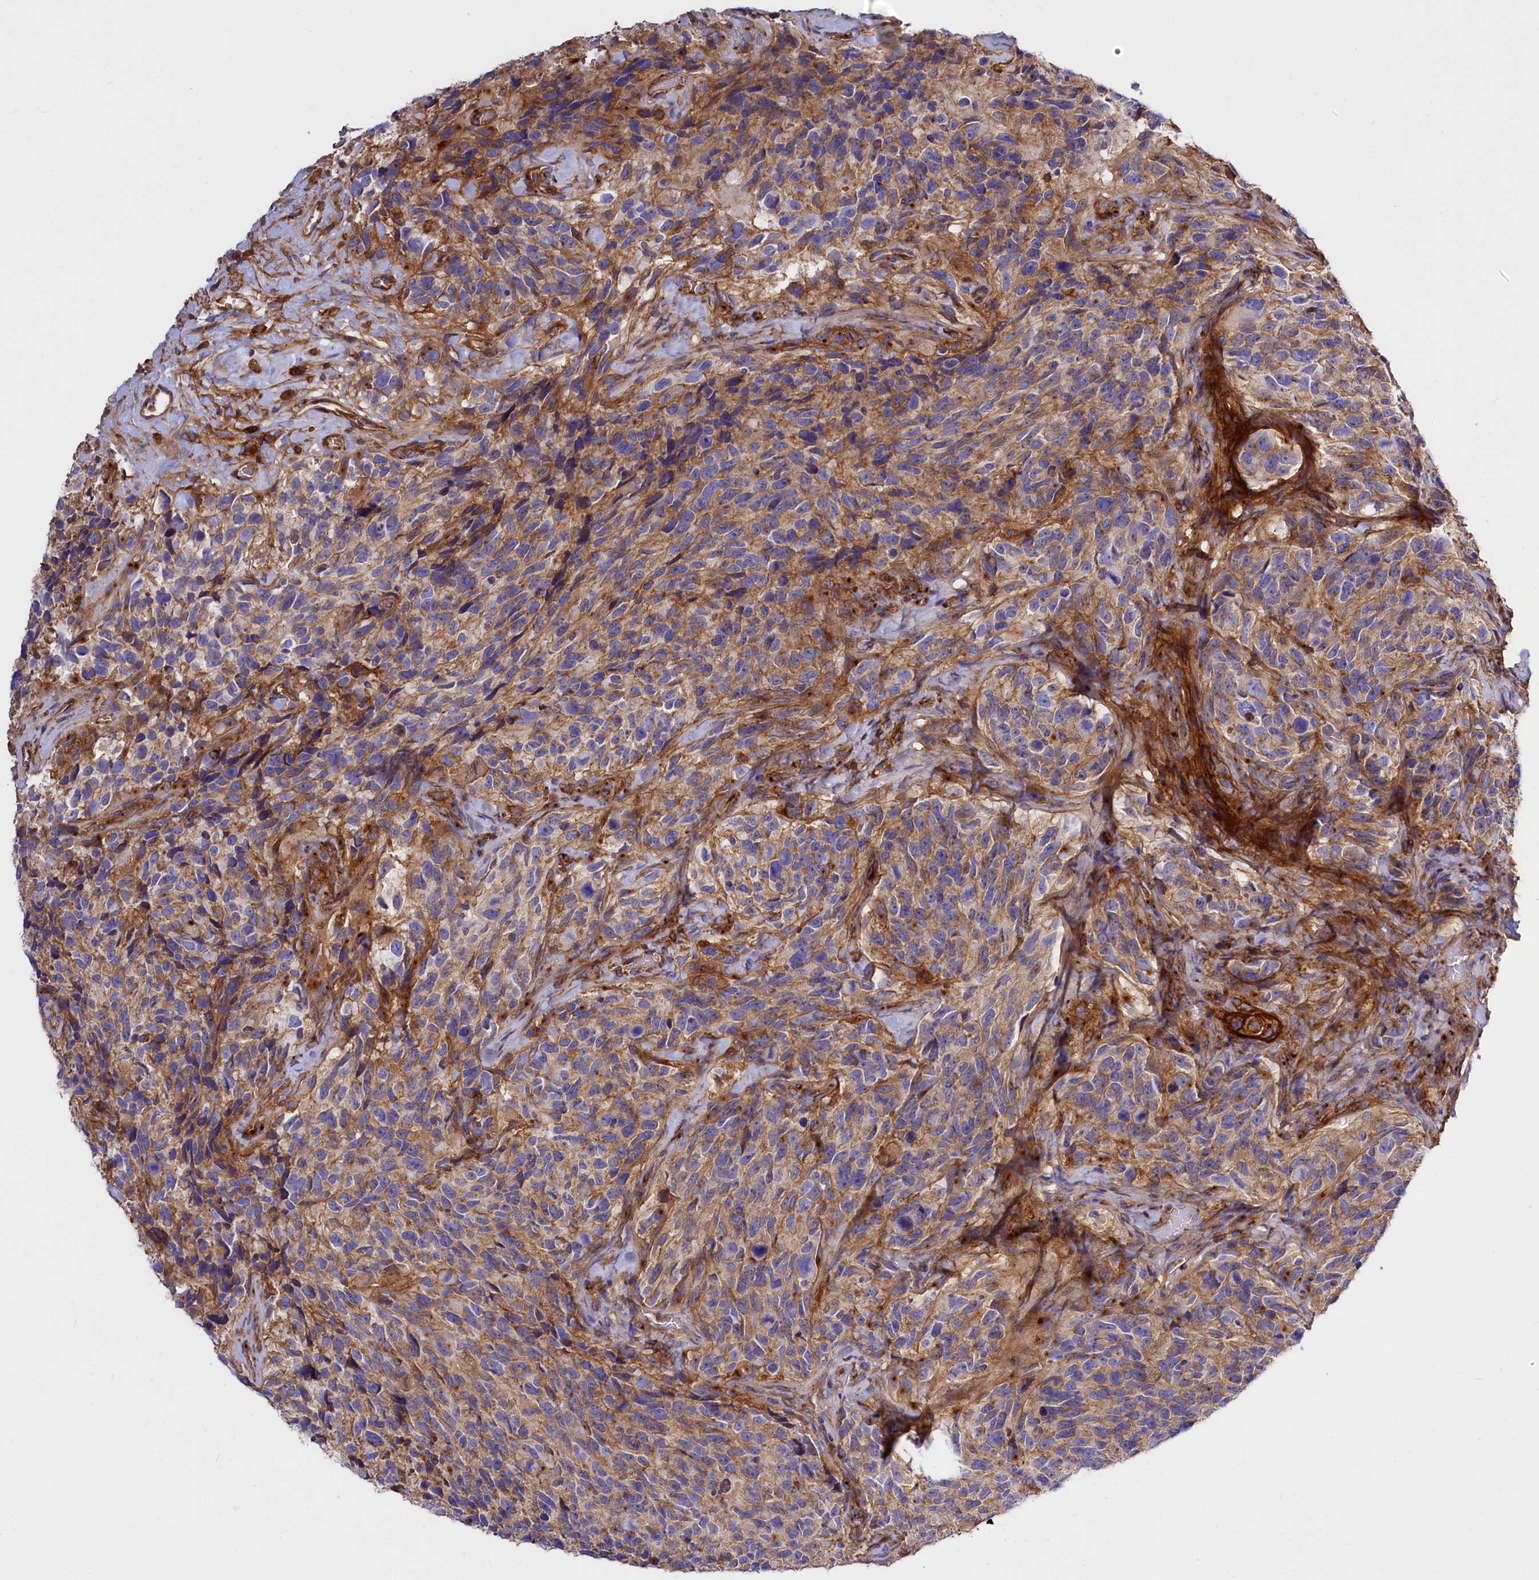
{"staining": {"intensity": "weak", "quantity": "<25%", "location": "cytoplasmic/membranous"}, "tissue": "glioma", "cell_type": "Tumor cells", "image_type": "cancer", "snomed": [{"axis": "morphology", "description": "Glioma, malignant, High grade"}, {"axis": "topography", "description": "Brain"}], "caption": "A histopathology image of high-grade glioma (malignant) stained for a protein reveals no brown staining in tumor cells.", "gene": "ANO6", "patient": {"sex": "male", "age": 69}}